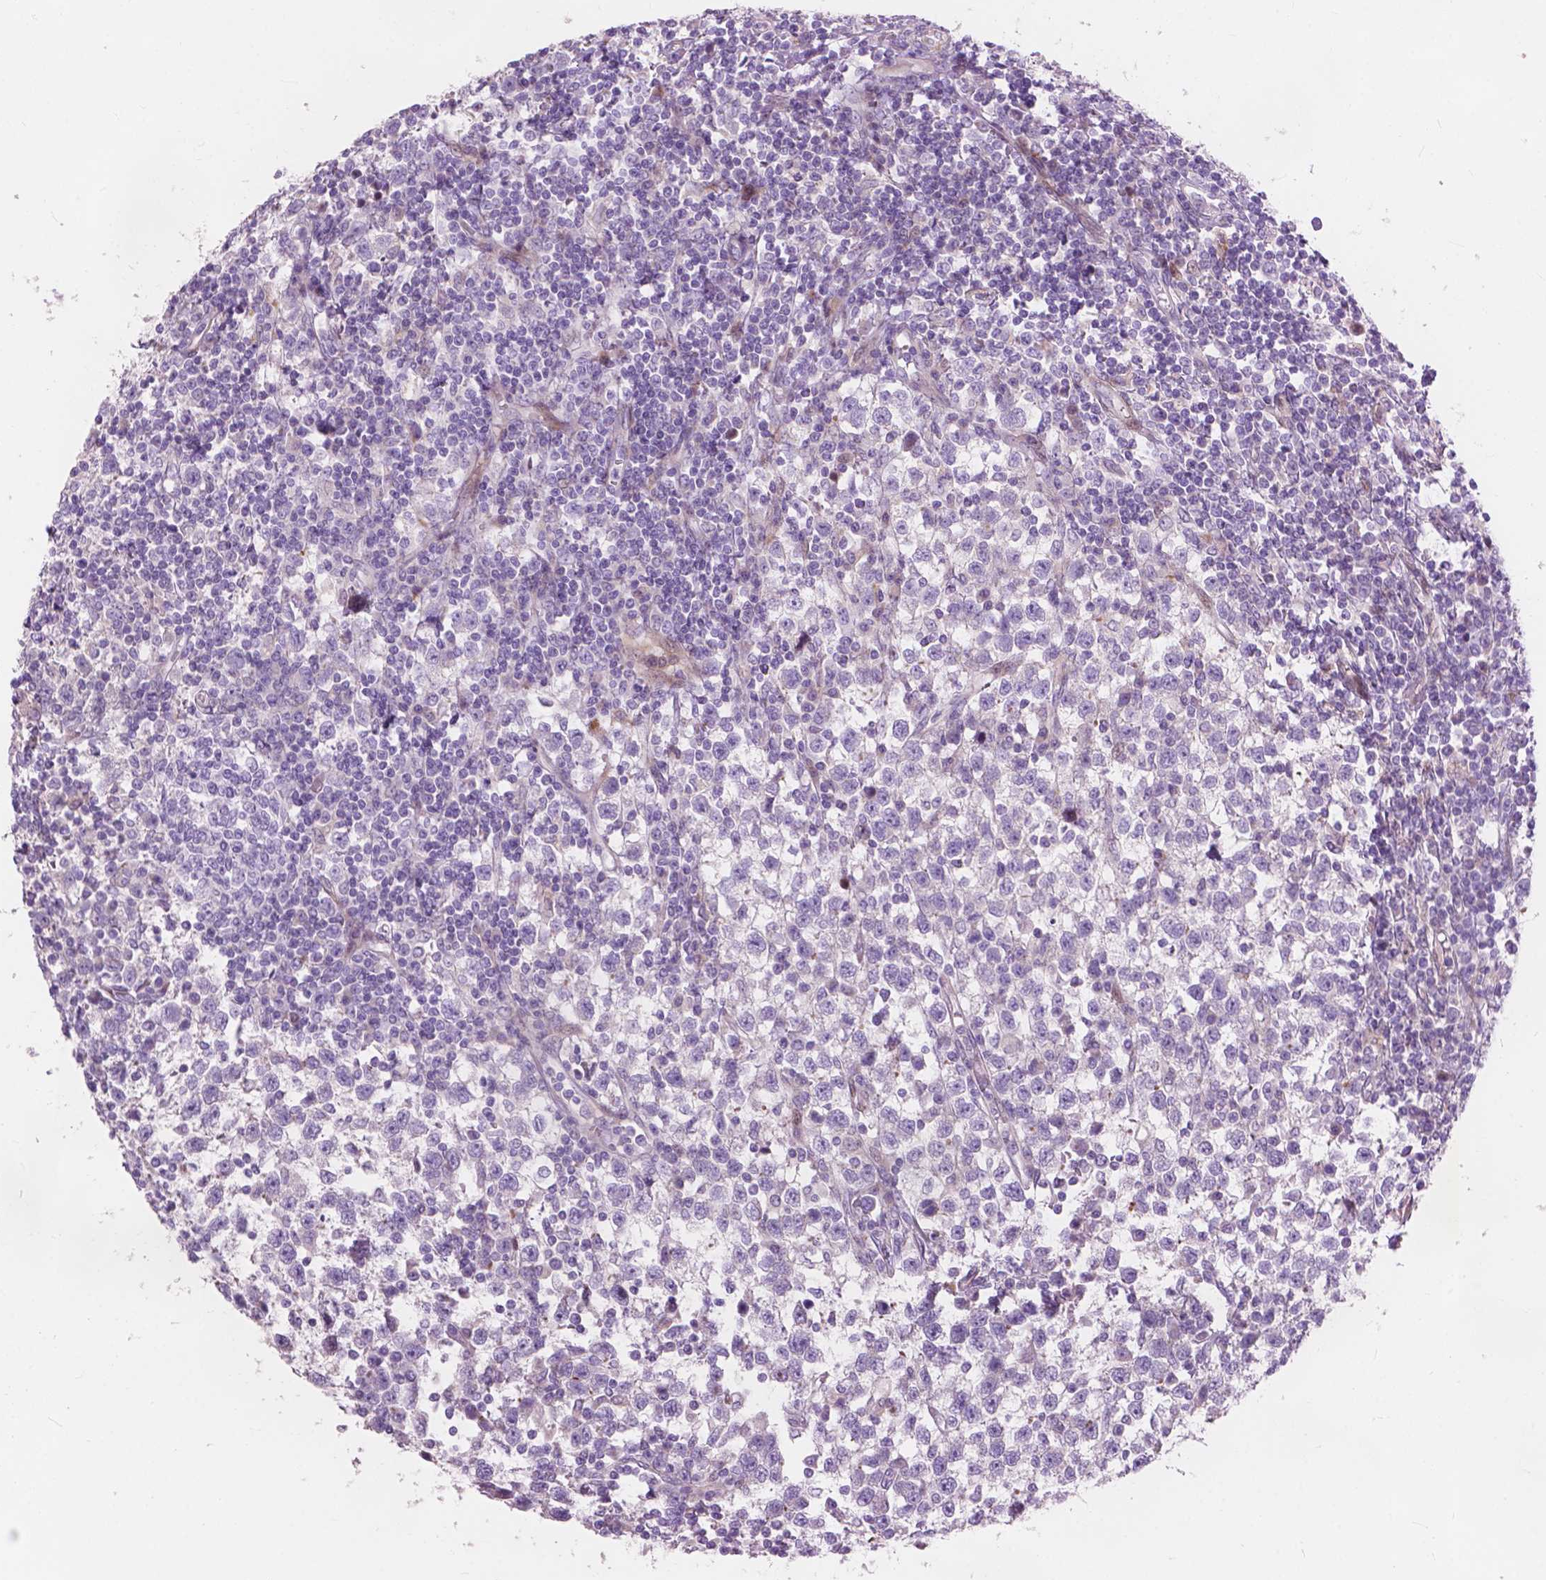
{"staining": {"intensity": "negative", "quantity": "none", "location": "none"}, "tissue": "testis cancer", "cell_type": "Tumor cells", "image_type": "cancer", "snomed": [{"axis": "morphology", "description": "Seminoma, NOS"}, {"axis": "topography", "description": "Testis"}], "caption": "Image shows no significant protein expression in tumor cells of testis cancer. Nuclei are stained in blue.", "gene": "MORN1", "patient": {"sex": "male", "age": 34}}